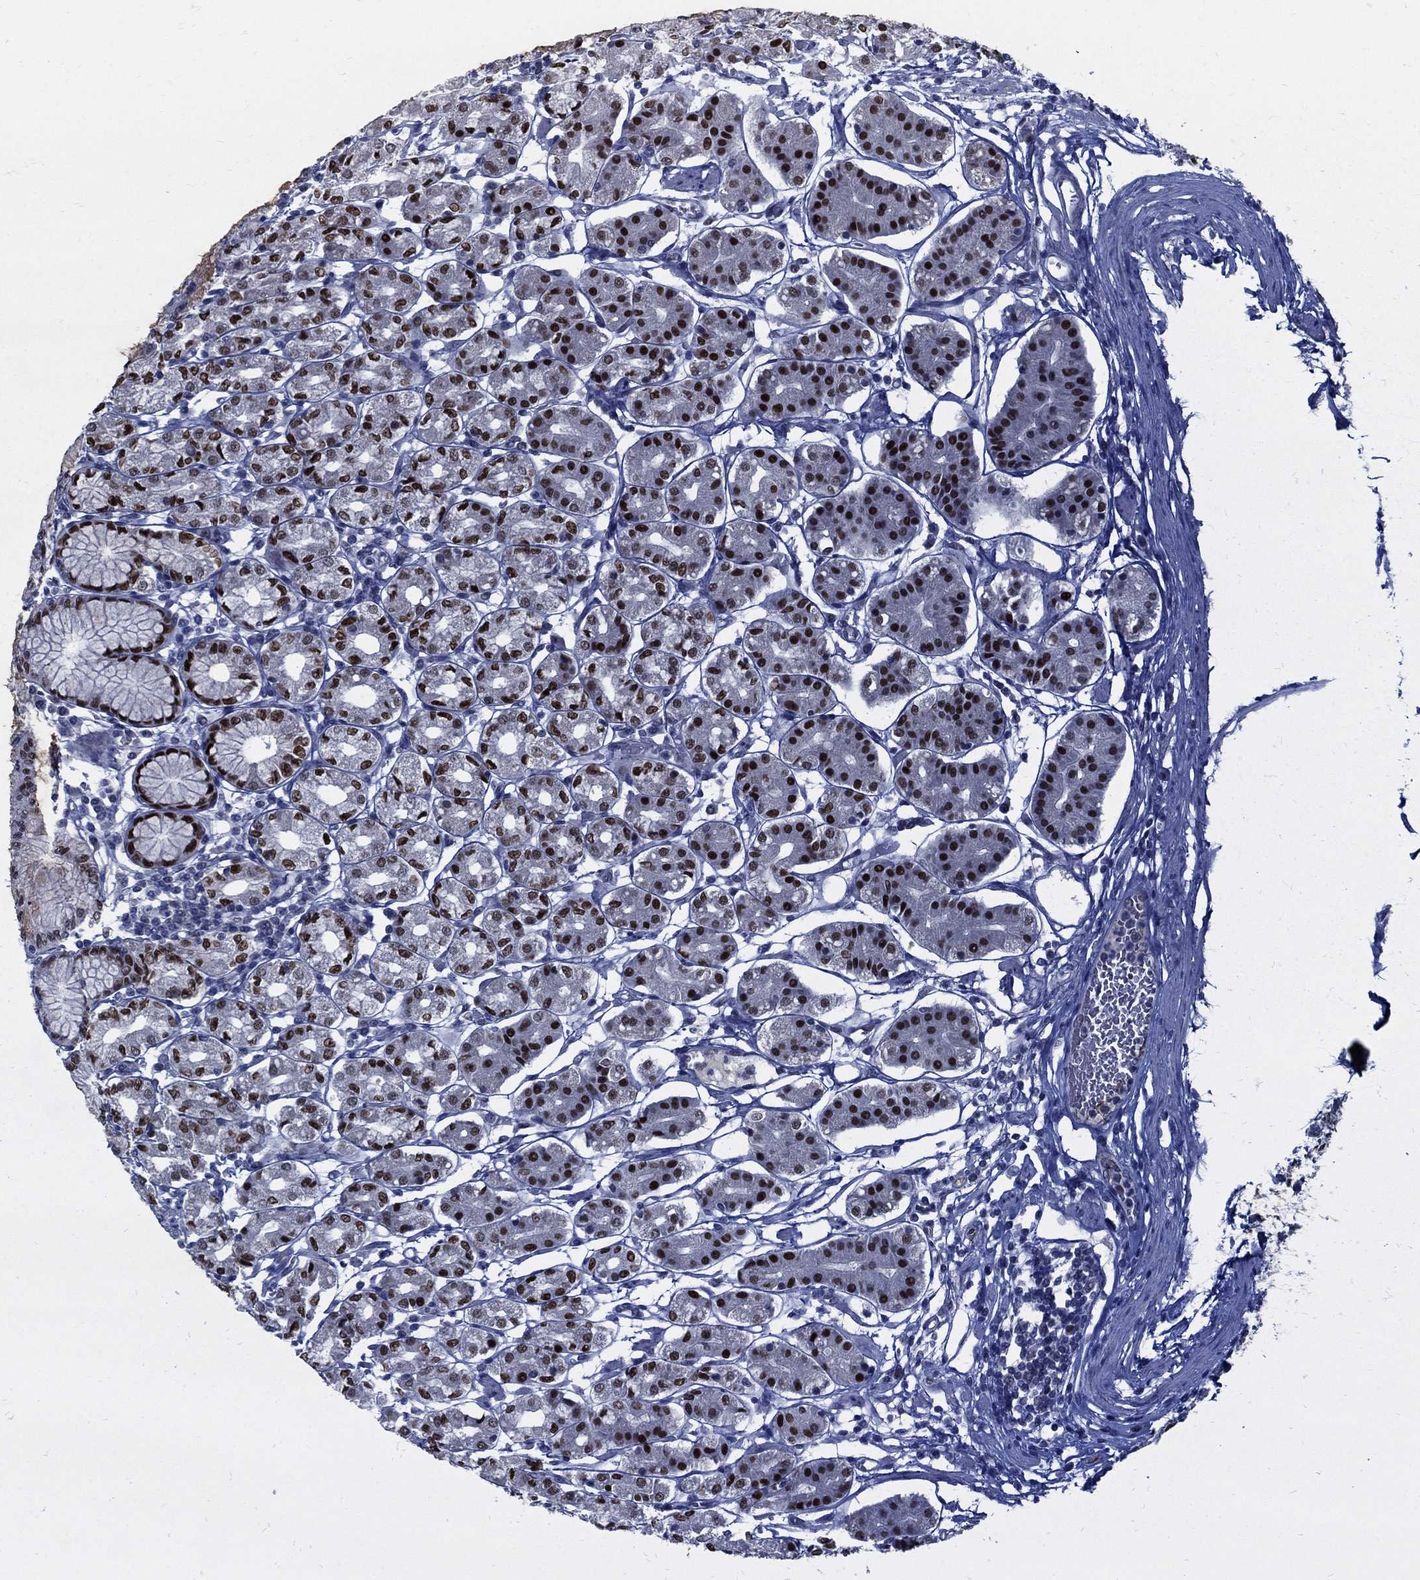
{"staining": {"intensity": "strong", "quantity": ">75%", "location": "nuclear"}, "tissue": "stomach", "cell_type": "Glandular cells", "image_type": "normal", "snomed": [{"axis": "morphology", "description": "Normal tissue, NOS"}, {"axis": "topography", "description": "Skeletal muscle"}, {"axis": "topography", "description": "Stomach"}], "caption": "Brown immunohistochemical staining in unremarkable human stomach reveals strong nuclear positivity in approximately >75% of glandular cells.", "gene": "GCFC2", "patient": {"sex": "female", "age": 57}}